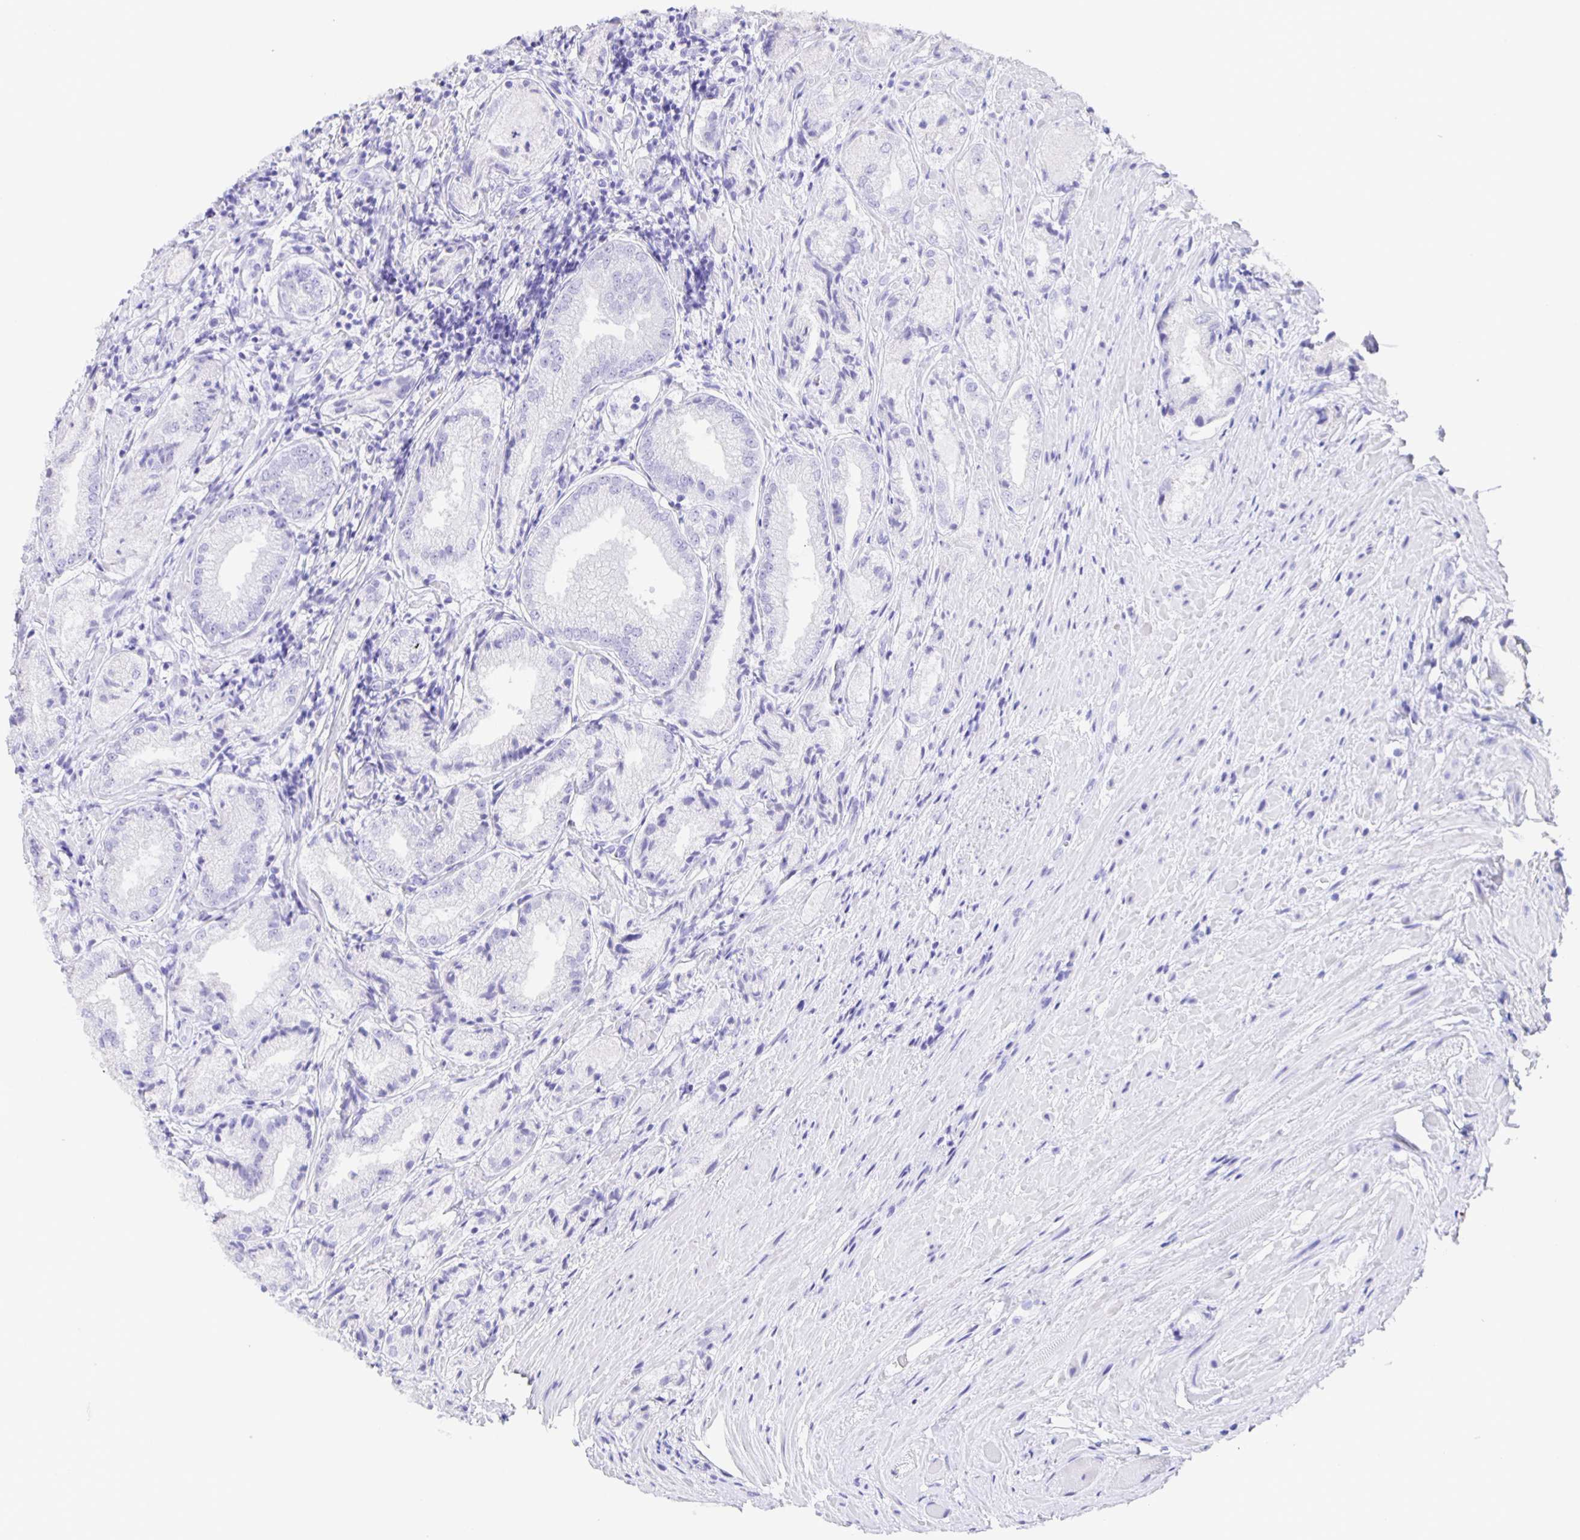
{"staining": {"intensity": "negative", "quantity": "none", "location": "none"}, "tissue": "prostate cancer", "cell_type": "Tumor cells", "image_type": "cancer", "snomed": [{"axis": "morphology", "description": "Adenocarcinoma, High grade"}, {"axis": "topography", "description": "Prostate"}], "caption": "There is no significant expression in tumor cells of prostate adenocarcinoma (high-grade). Nuclei are stained in blue.", "gene": "GUCA2A", "patient": {"sex": "male", "age": 61}}